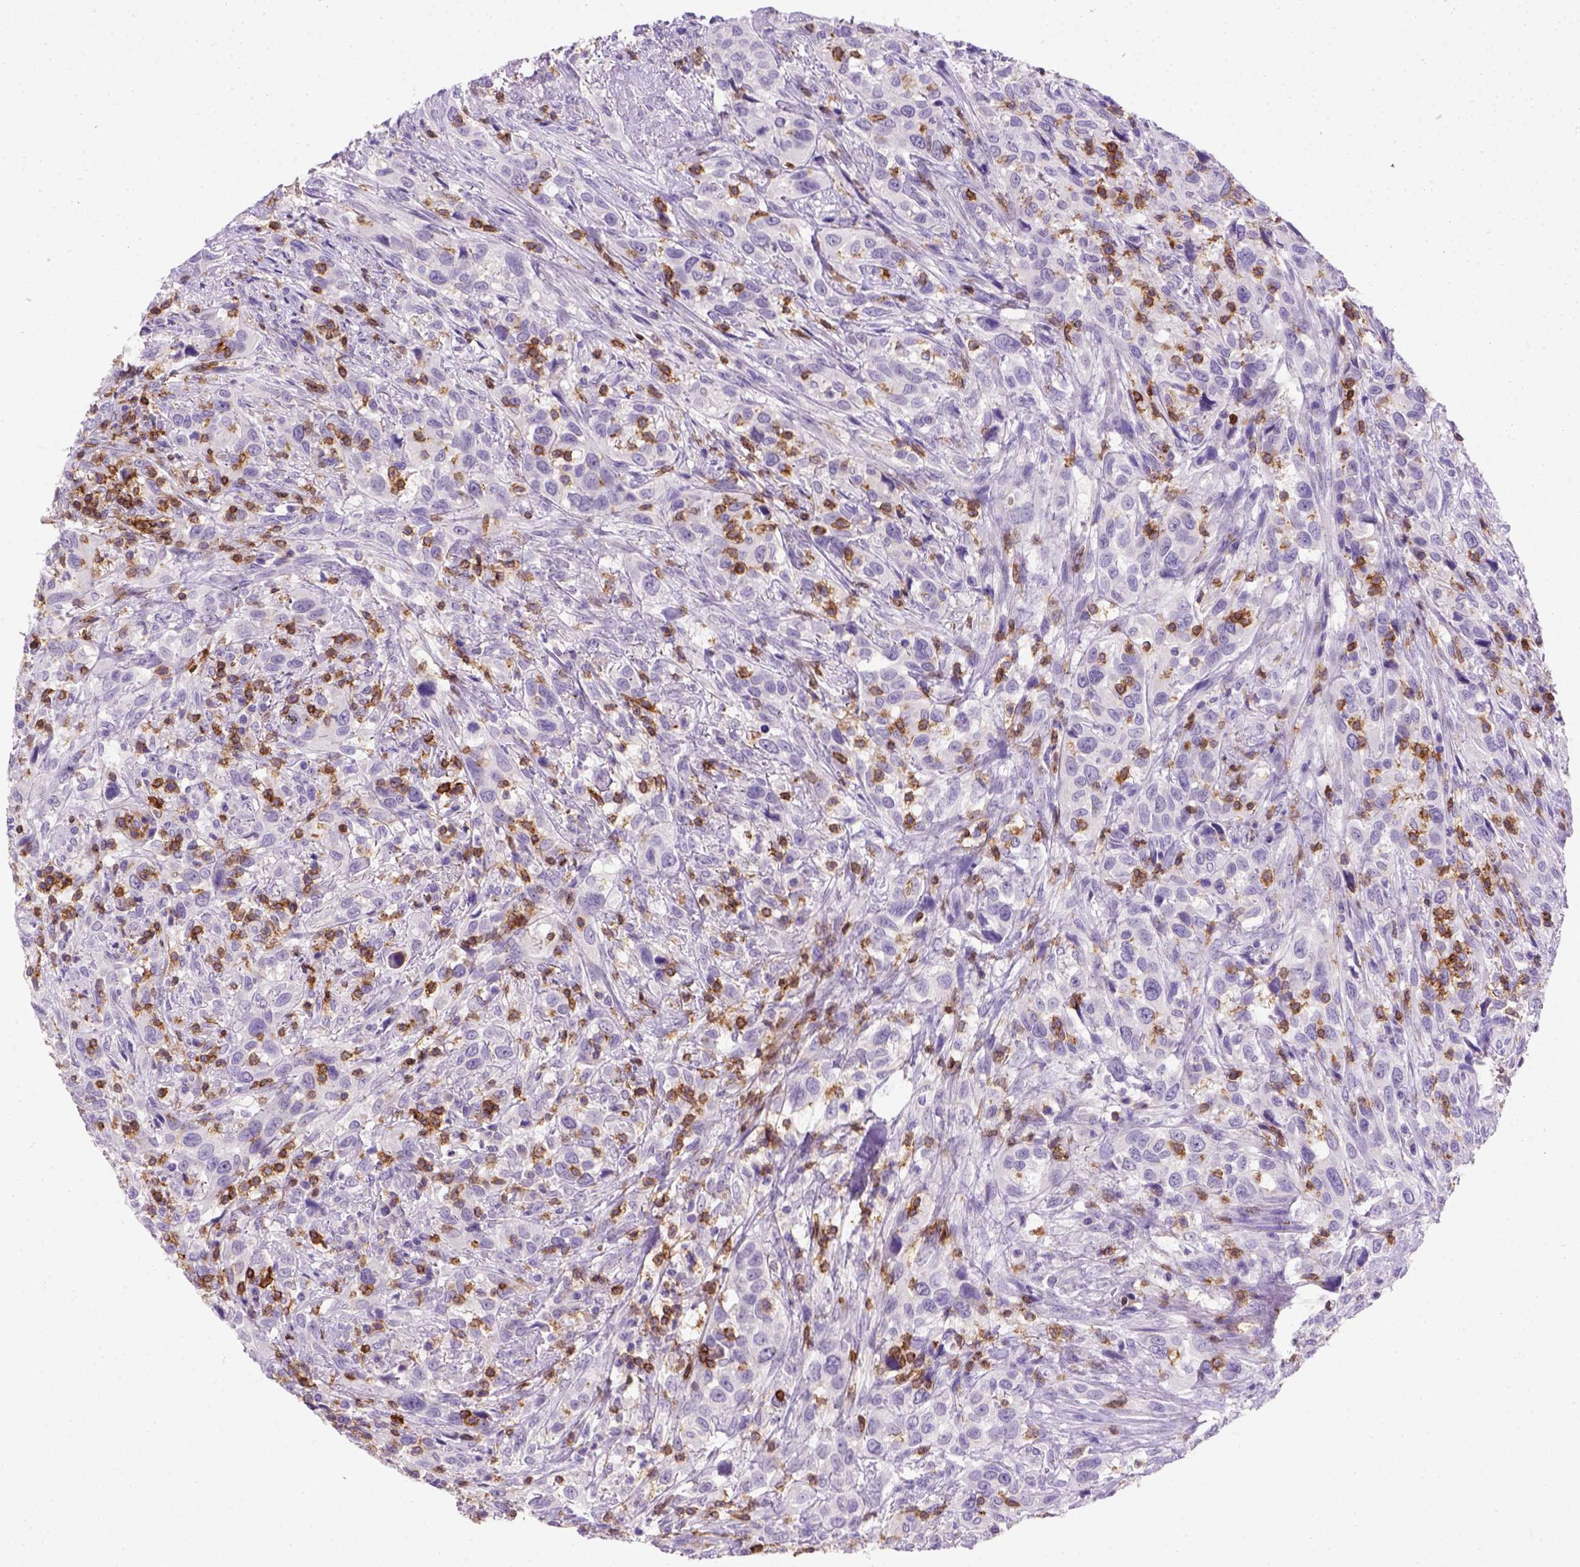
{"staining": {"intensity": "negative", "quantity": "none", "location": "none"}, "tissue": "urothelial cancer", "cell_type": "Tumor cells", "image_type": "cancer", "snomed": [{"axis": "morphology", "description": "Urothelial carcinoma, NOS"}, {"axis": "morphology", "description": "Urothelial carcinoma, High grade"}, {"axis": "topography", "description": "Urinary bladder"}], "caption": "Immunohistochemistry photomicrograph of human high-grade urothelial carcinoma stained for a protein (brown), which reveals no expression in tumor cells.", "gene": "CD3E", "patient": {"sex": "female", "age": 64}}